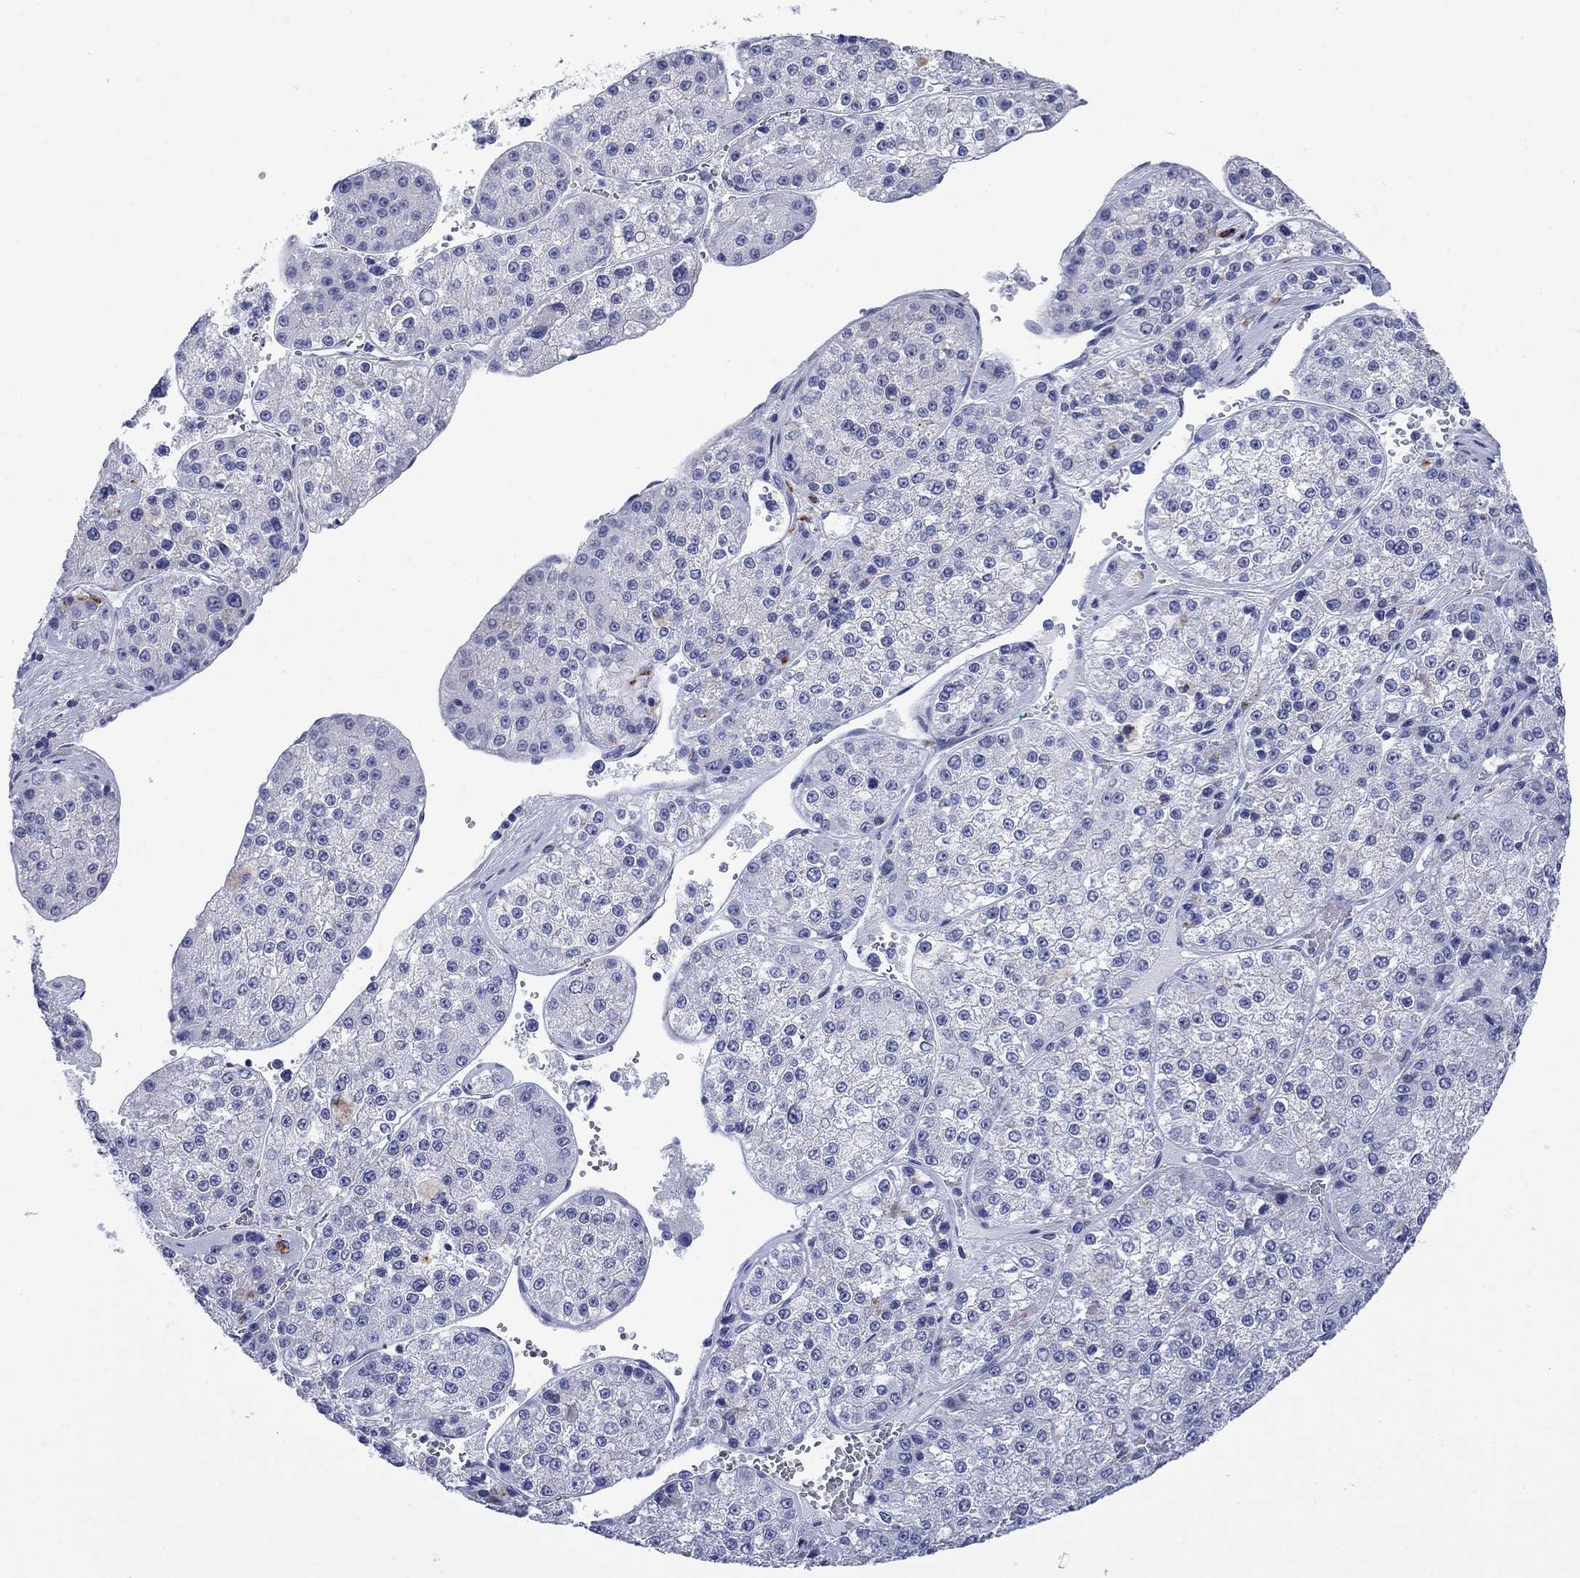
{"staining": {"intensity": "negative", "quantity": "none", "location": "none"}, "tissue": "liver cancer", "cell_type": "Tumor cells", "image_type": "cancer", "snomed": [{"axis": "morphology", "description": "Carcinoma, Hepatocellular, NOS"}, {"axis": "topography", "description": "Liver"}], "caption": "DAB immunohistochemical staining of human liver cancer exhibits no significant expression in tumor cells.", "gene": "IGF2BP3", "patient": {"sex": "female", "age": 73}}